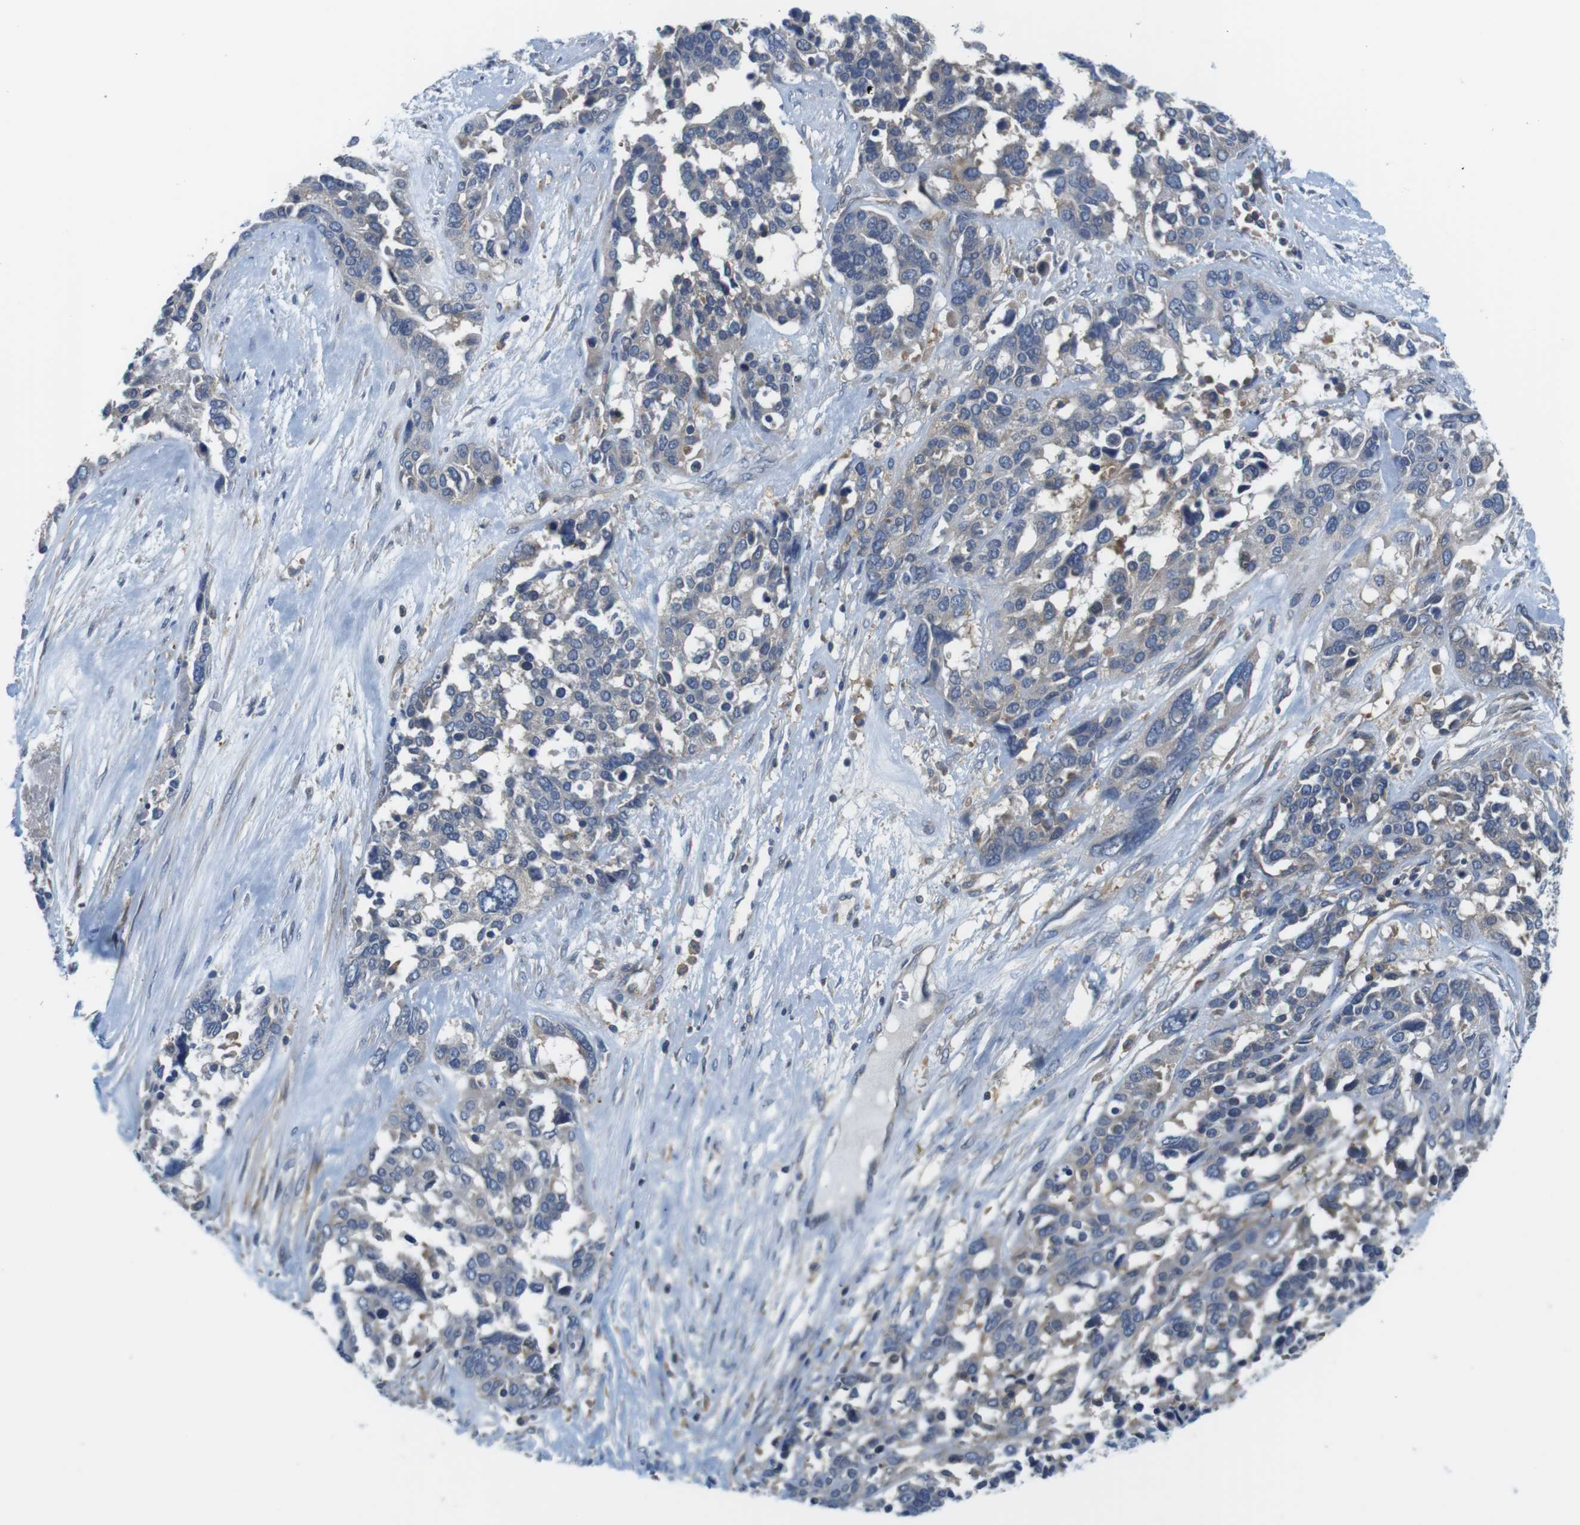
{"staining": {"intensity": "negative", "quantity": "none", "location": "none"}, "tissue": "ovarian cancer", "cell_type": "Tumor cells", "image_type": "cancer", "snomed": [{"axis": "morphology", "description": "Cystadenocarcinoma, serous, NOS"}, {"axis": "topography", "description": "Ovary"}], "caption": "High power microscopy micrograph of an immunohistochemistry (IHC) photomicrograph of ovarian cancer (serous cystadenocarcinoma), revealing no significant staining in tumor cells.", "gene": "HERPUD2", "patient": {"sex": "female", "age": 44}}